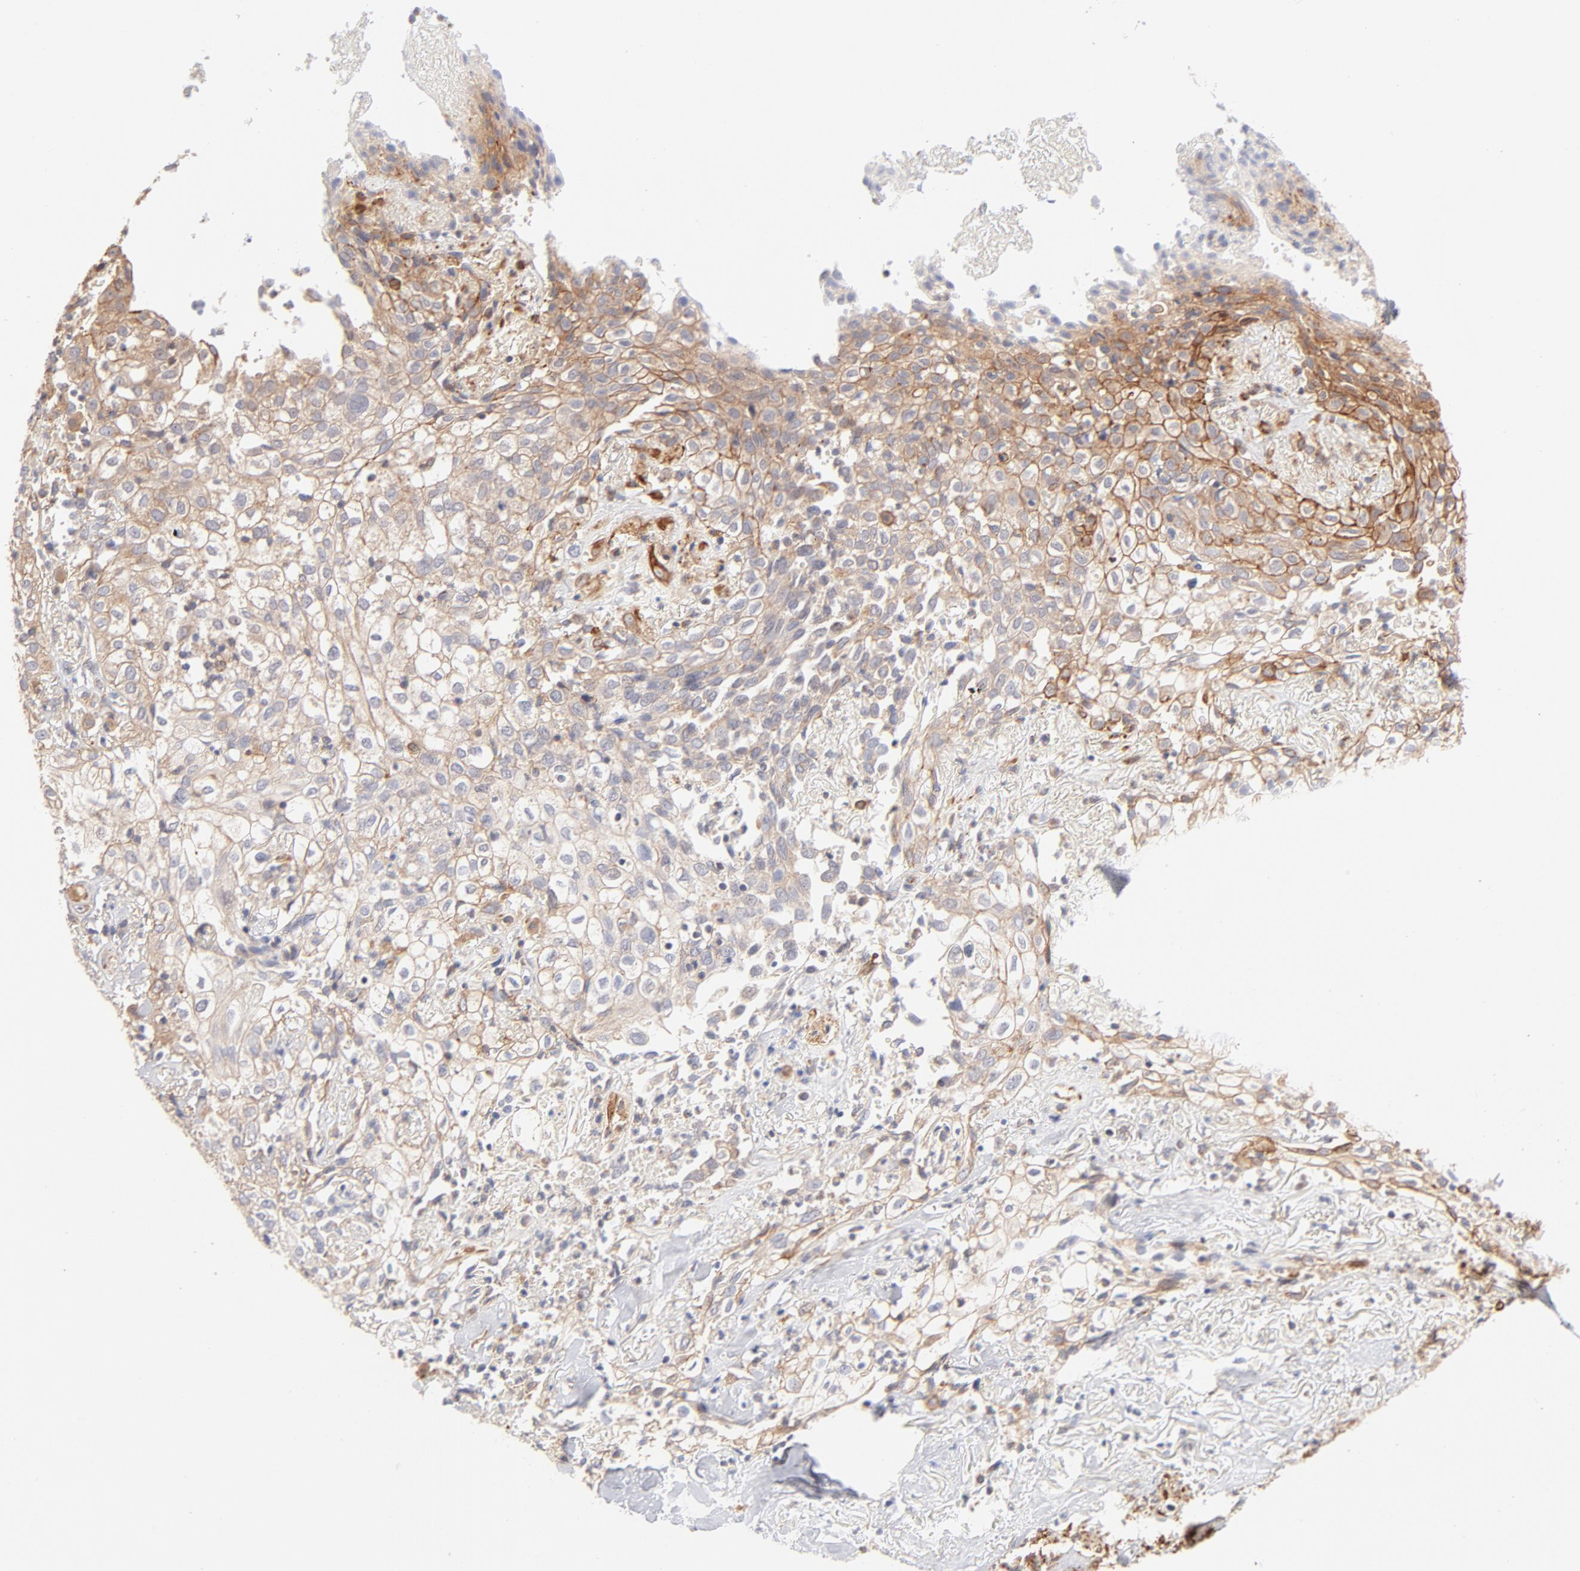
{"staining": {"intensity": "moderate", "quantity": ">75%", "location": "cytoplasmic/membranous"}, "tissue": "skin cancer", "cell_type": "Tumor cells", "image_type": "cancer", "snomed": [{"axis": "morphology", "description": "Squamous cell carcinoma, NOS"}, {"axis": "topography", "description": "Skin"}], "caption": "This is a micrograph of immunohistochemistry staining of skin squamous cell carcinoma, which shows moderate expression in the cytoplasmic/membranous of tumor cells.", "gene": "LDLRAP1", "patient": {"sex": "male", "age": 65}}